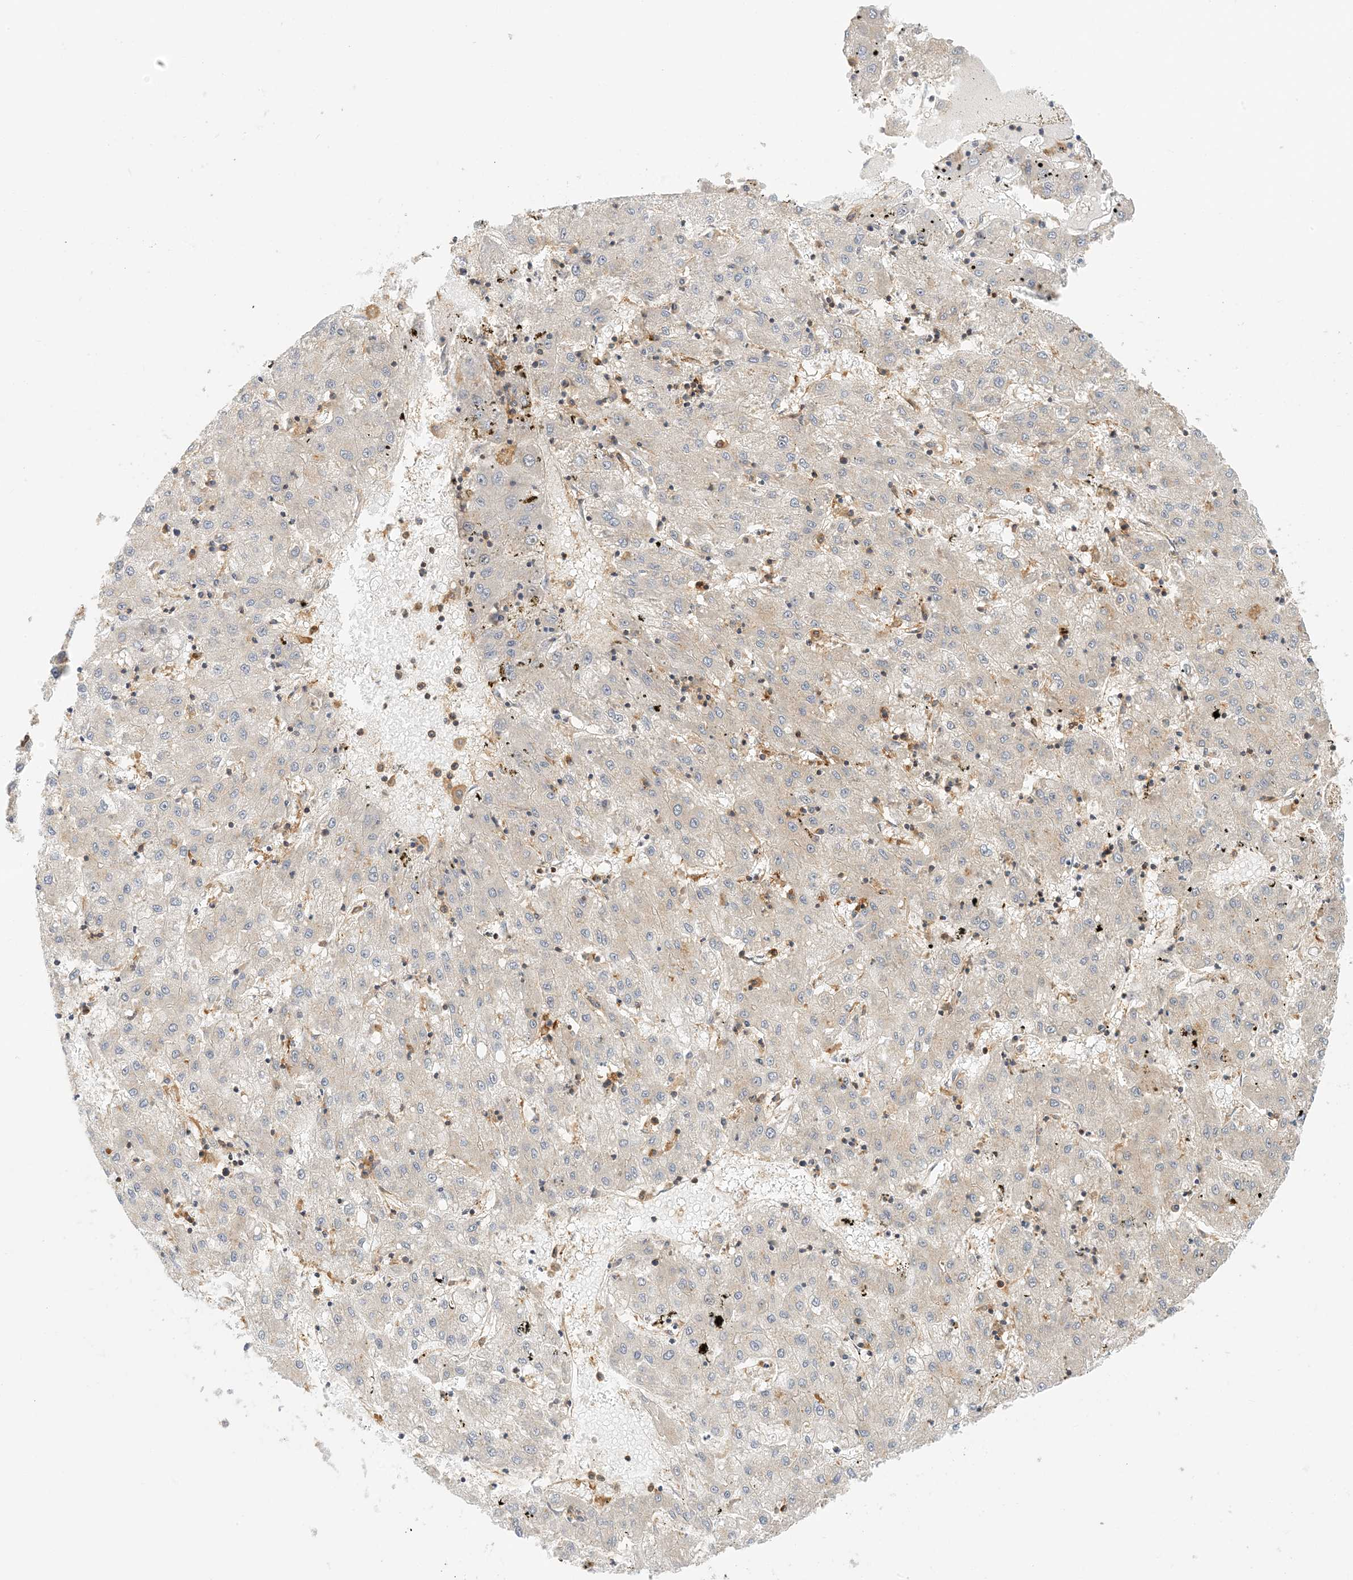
{"staining": {"intensity": "negative", "quantity": "none", "location": "none"}, "tissue": "liver cancer", "cell_type": "Tumor cells", "image_type": "cancer", "snomed": [{"axis": "morphology", "description": "Carcinoma, Hepatocellular, NOS"}, {"axis": "topography", "description": "Liver"}], "caption": "Immunohistochemical staining of human liver cancer demonstrates no significant positivity in tumor cells.", "gene": "COLEC11", "patient": {"sex": "male", "age": 72}}